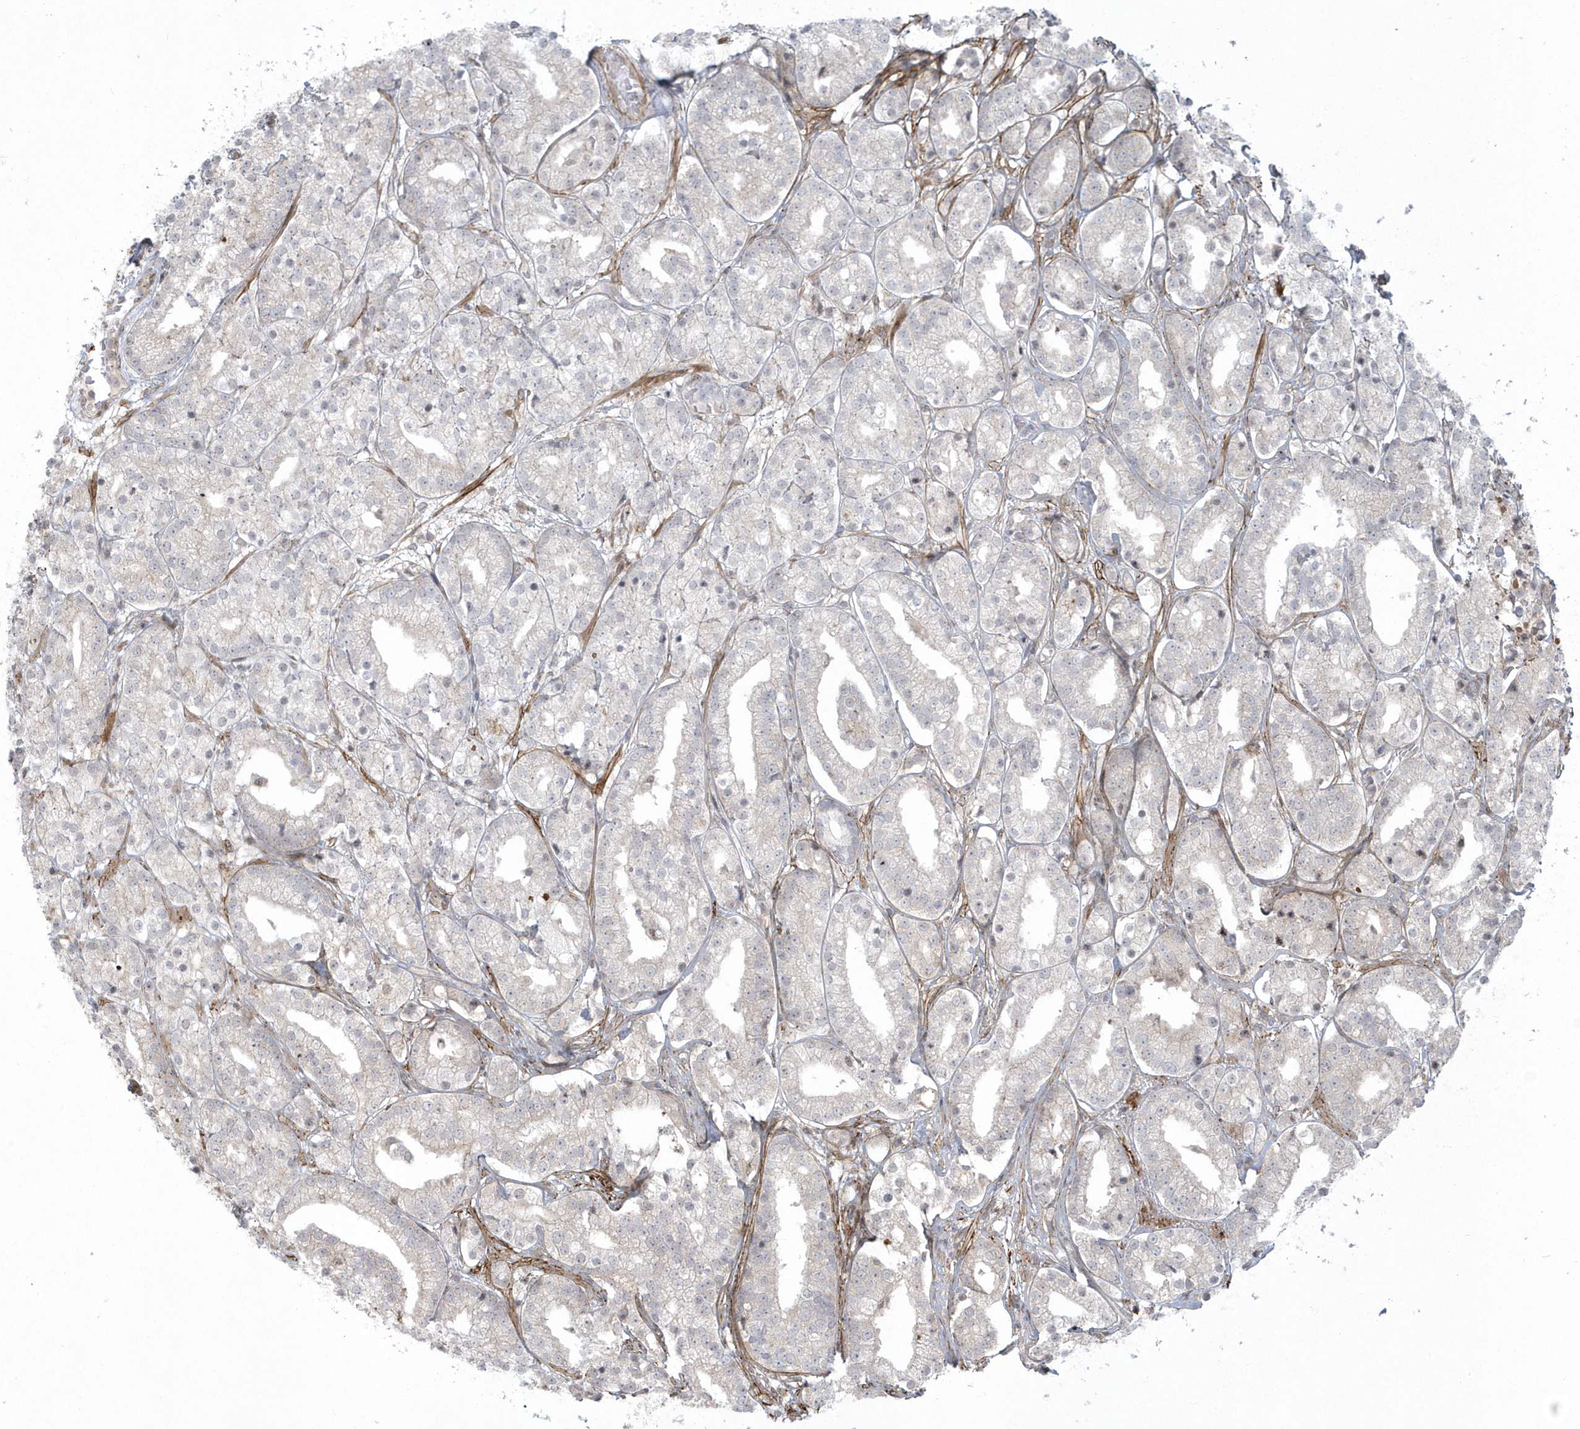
{"staining": {"intensity": "negative", "quantity": "none", "location": "none"}, "tissue": "prostate cancer", "cell_type": "Tumor cells", "image_type": "cancer", "snomed": [{"axis": "morphology", "description": "Adenocarcinoma, High grade"}, {"axis": "topography", "description": "Prostate"}], "caption": "Photomicrograph shows no protein expression in tumor cells of adenocarcinoma (high-grade) (prostate) tissue.", "gene": "MASP2", "patient": {"sex": "male", "age": 69}}